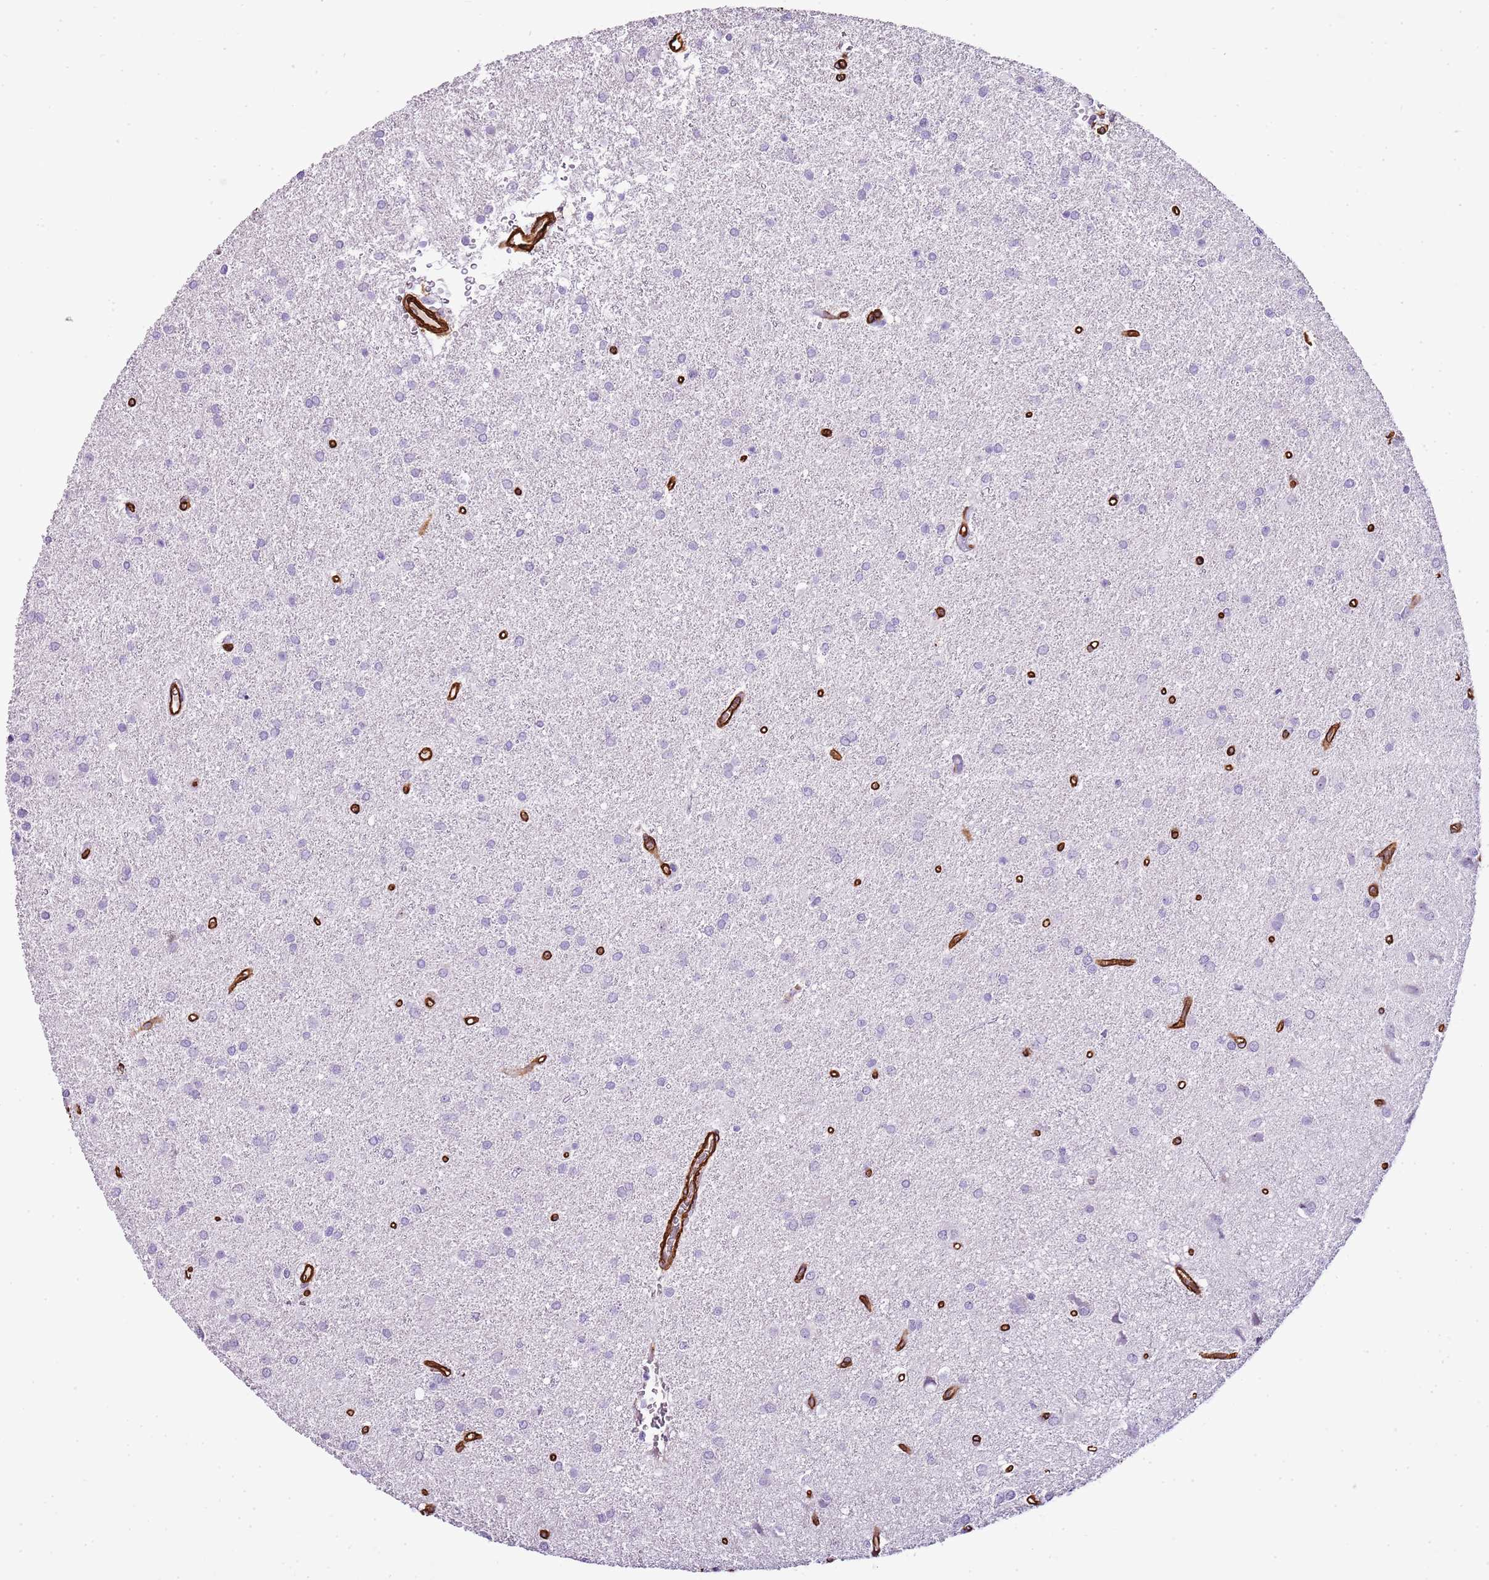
{"staining": {"intensity": "negative", "quantity": "none", "location": "none"}, "tissue": "glioma", "cell_type": "Tumor cells", "image_type": "cancer", "snomed": [{"axis": "morphology", "description": "Glioma, malignant, High grade"}, {"axis": "topography", "description": "Brain"}], "caption": "The image demonstrates no significant expression in tumor cells of glioma.", "gene": "CTDSPL", "patient": {"sex": "female", "age": 50}}